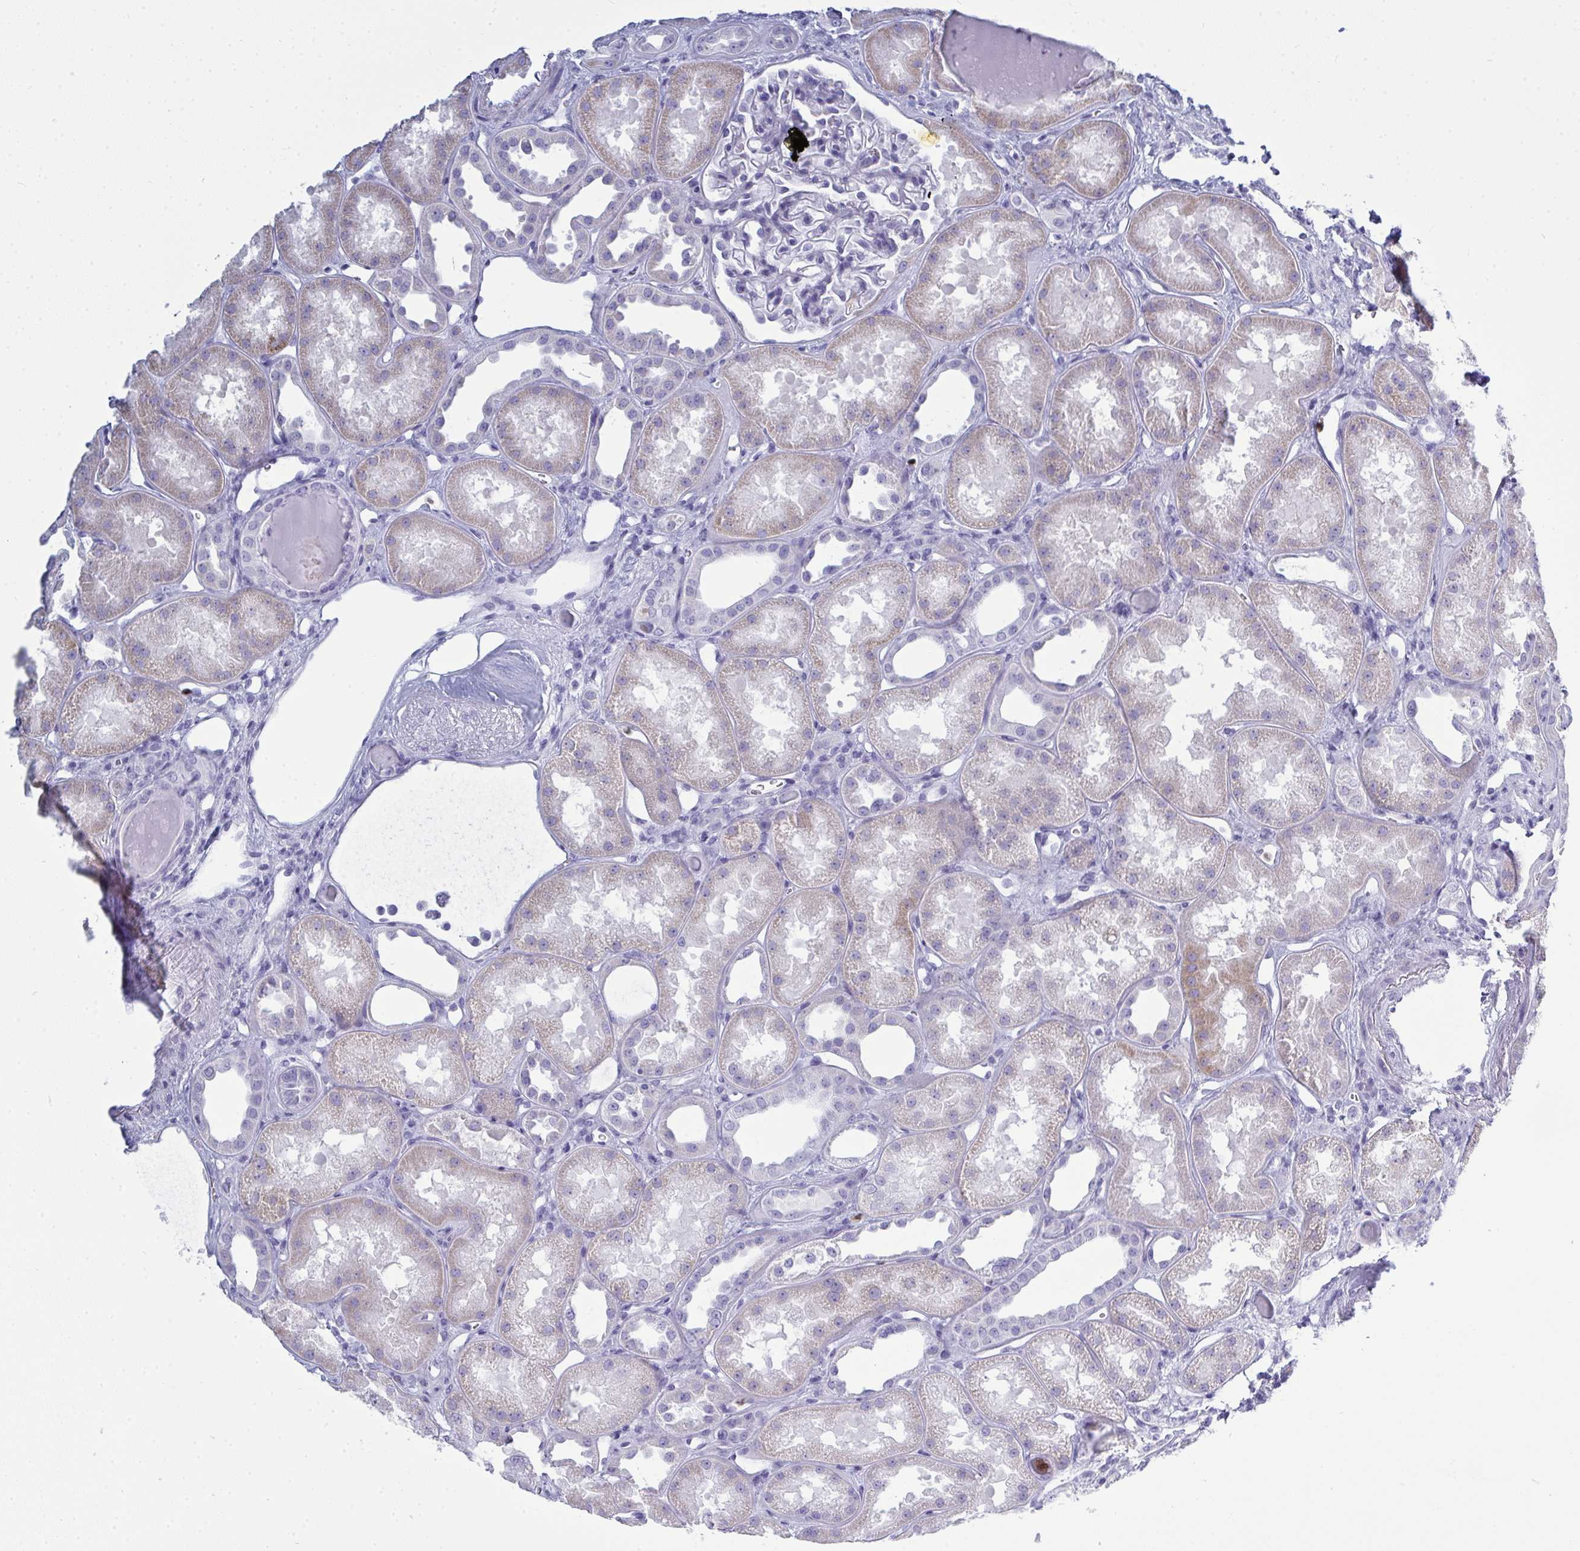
{"staining": {"intensity": "negative", "quantity": "none", "location": "none"}, "tissue": "kidney", "cell_type": "Cells in glomeruli", "image_type": "normal", "snomed": [{"axis": "morphology", "description": "Normal tissue, NOS"}, {"axis": "topography", "description": "Kidney"}], "caption": "Image shows no protein staining in cells in glomeruli of unremarkable kidney. (Stains: DAB IHC with hematoxylin counter stain, Microscopy: brightfield microscopy at high magnification).", "gene": "SERPINB10", "patient": {"sex": "male", "age": 61}}